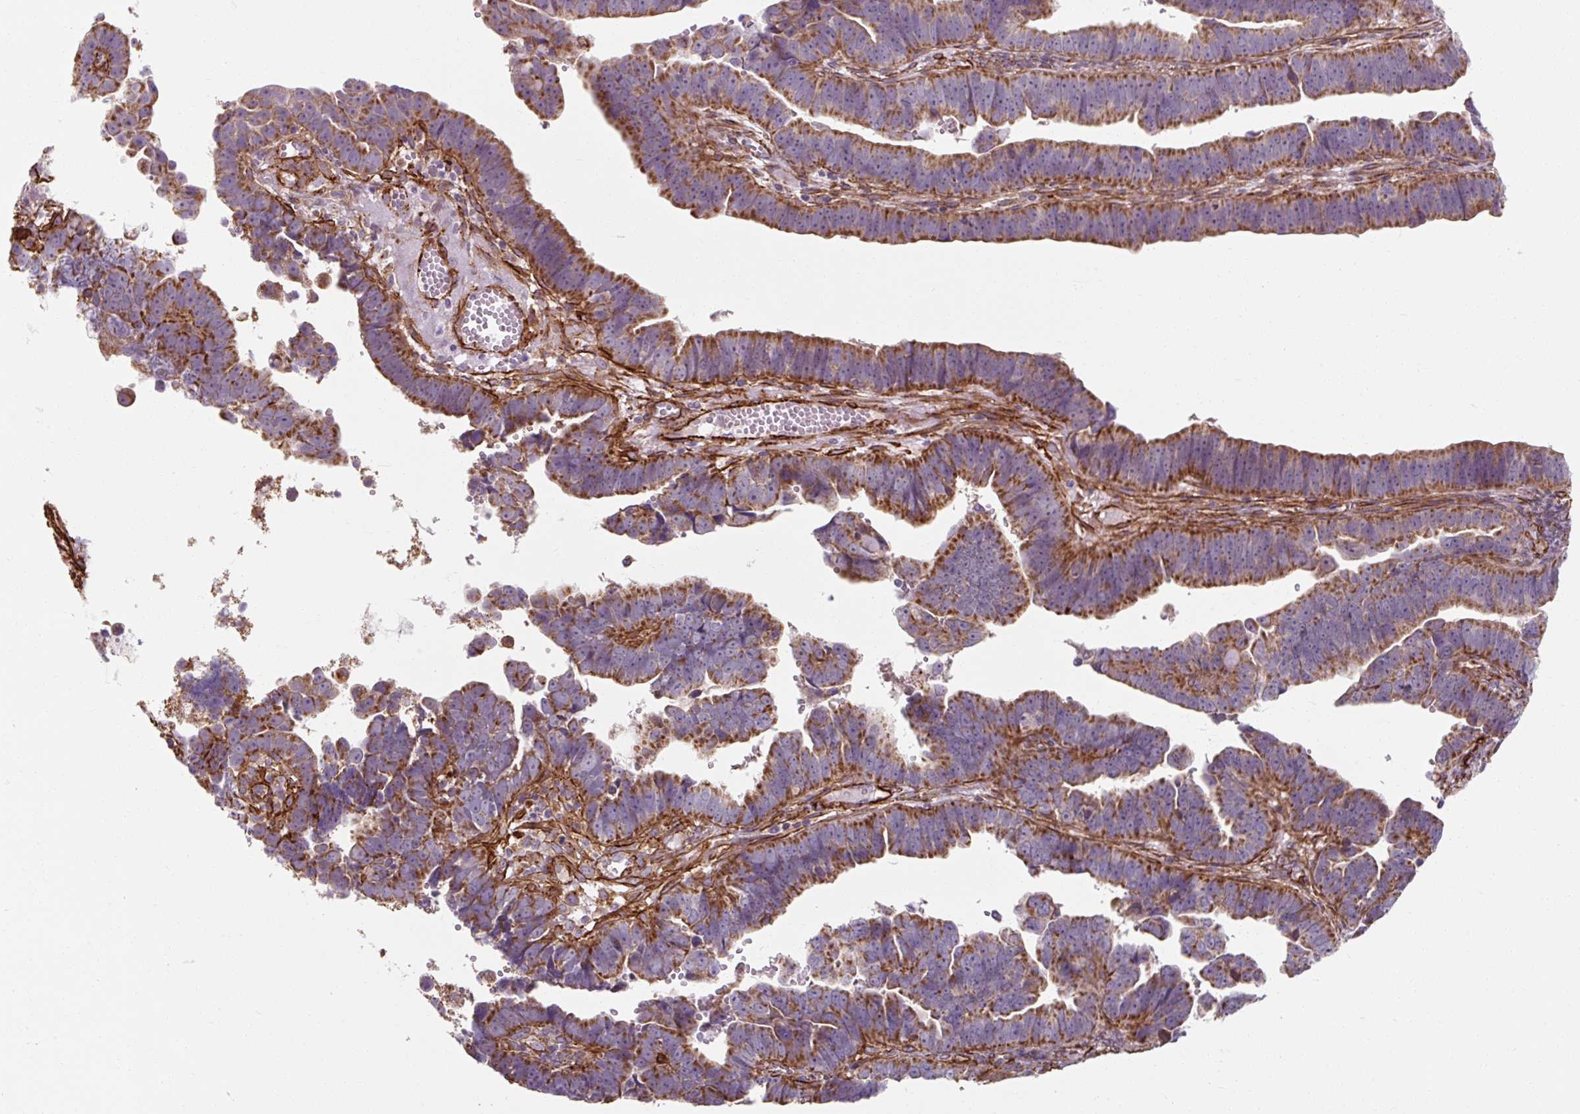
{"staining": {"intensity": "moderate", "quantity": "25%-75%", "location": "cytoplasmic/membranous"}, "tissue": "endometrial cancer", "cell_type": "Tumor cells", "image_type": "cancer", "snomed": [{"axis": "morphology", "description": "Adenocarcinoma, NOS"}, {"axis": "topography", "description": "Endometrium"}], "caption": "Human adenocarcinoma (endometrial) stained with a brown dye displays moderate cytoplasmic/membranous positive staining in approximately 25%-75% of tumor cells.", "gene": "MRPS5", "patient": {"sex": "female", "age": 75}}